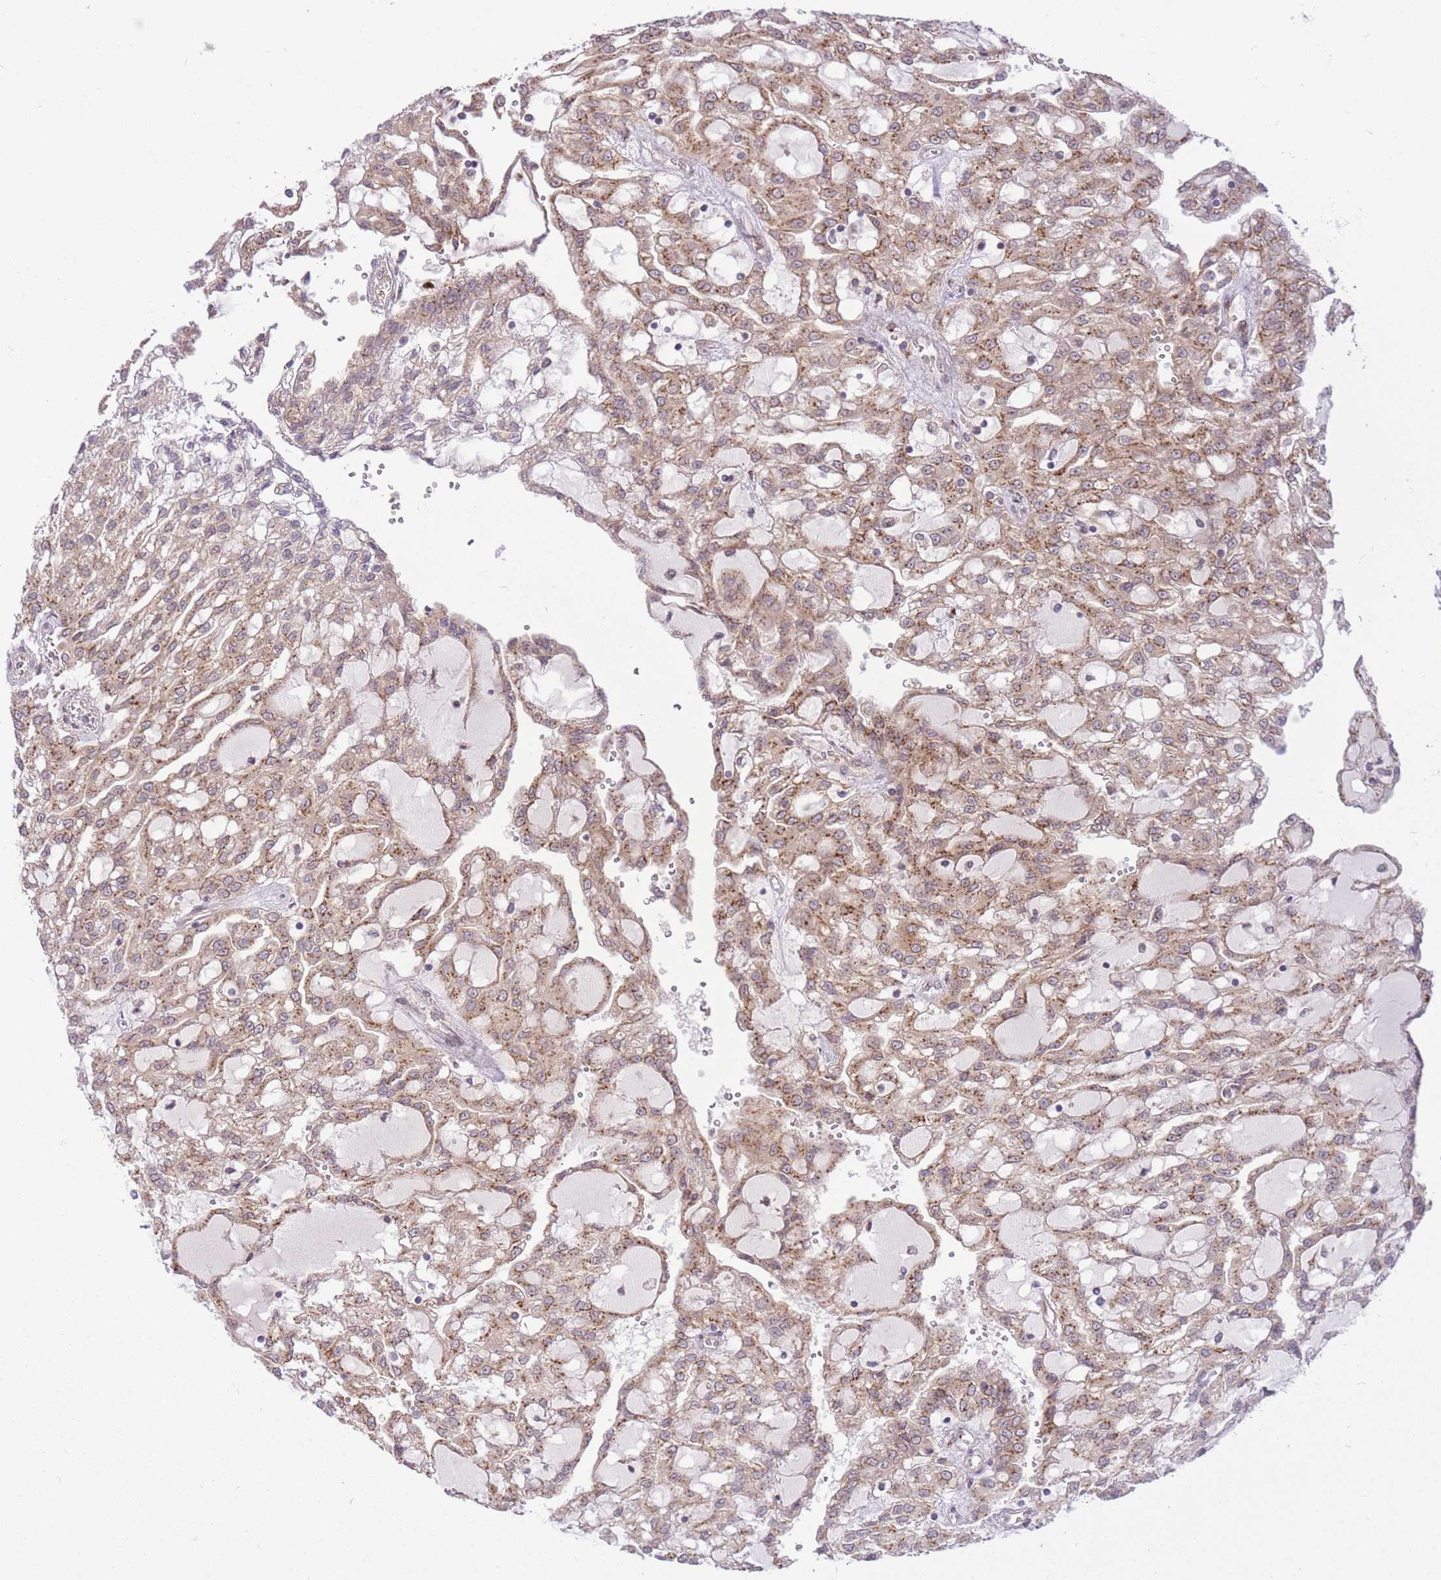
{"staining": {"intensity": "moderate", "quantity": "25%-75%", "location": "cytoplasmic/membranous"}, "tissue": "renal cancer", "cell_type": "Tumor cells", "image_type": "cancer", "snomed": [{"axis": "morphology", "description": "Adenocarcinoma, NOS"}, {"axis": "topography", "description": "Kidney"}], "caption": "Adenocarcinoma (renal) tissue reveals moderate cytoplasmic/membranous expression in approximately 25%-75% of tumor cells", "gene": "ZBED5", "patient": {"sex": "male", "age": 63}}